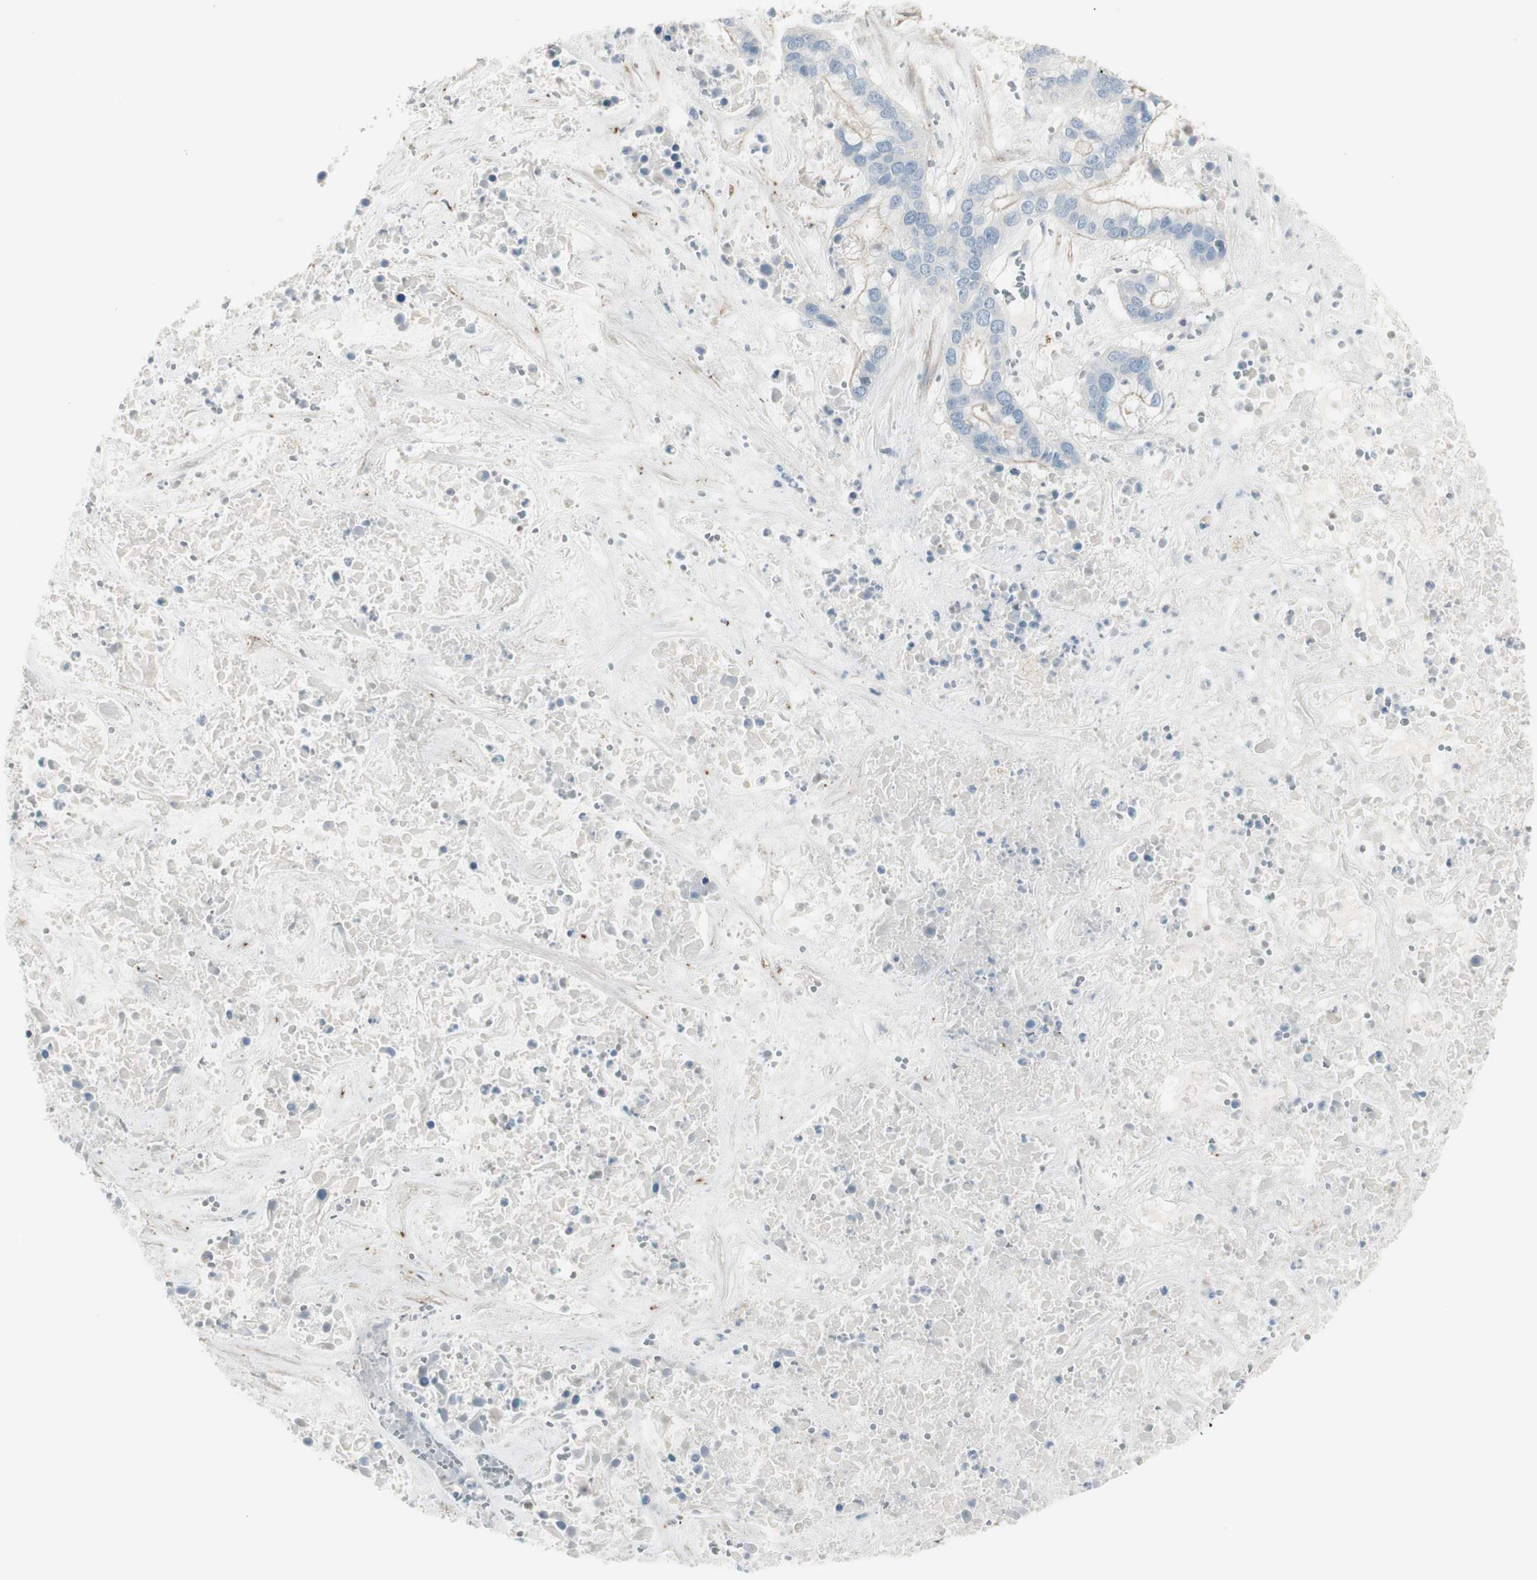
{"staining": {"intensity": "negative", "quantity": "none", "location": "none"}, "tissue": "liver cancer", "cell_type": "Tumor cells", "image_type": "cancer", "snomed": [{"axis": "morphology", "description": "Cholangiocarcinoma"}, {"axis": "topography", "description": "Liver"}], "caption": "DAB (3,3'-diaminobenzidine) immunohistochemical staining of liver cancer displays no significant staining in tumor cells.", "gene": "CACNA2D1", "patient": {"sex": "female", "age": 65}}